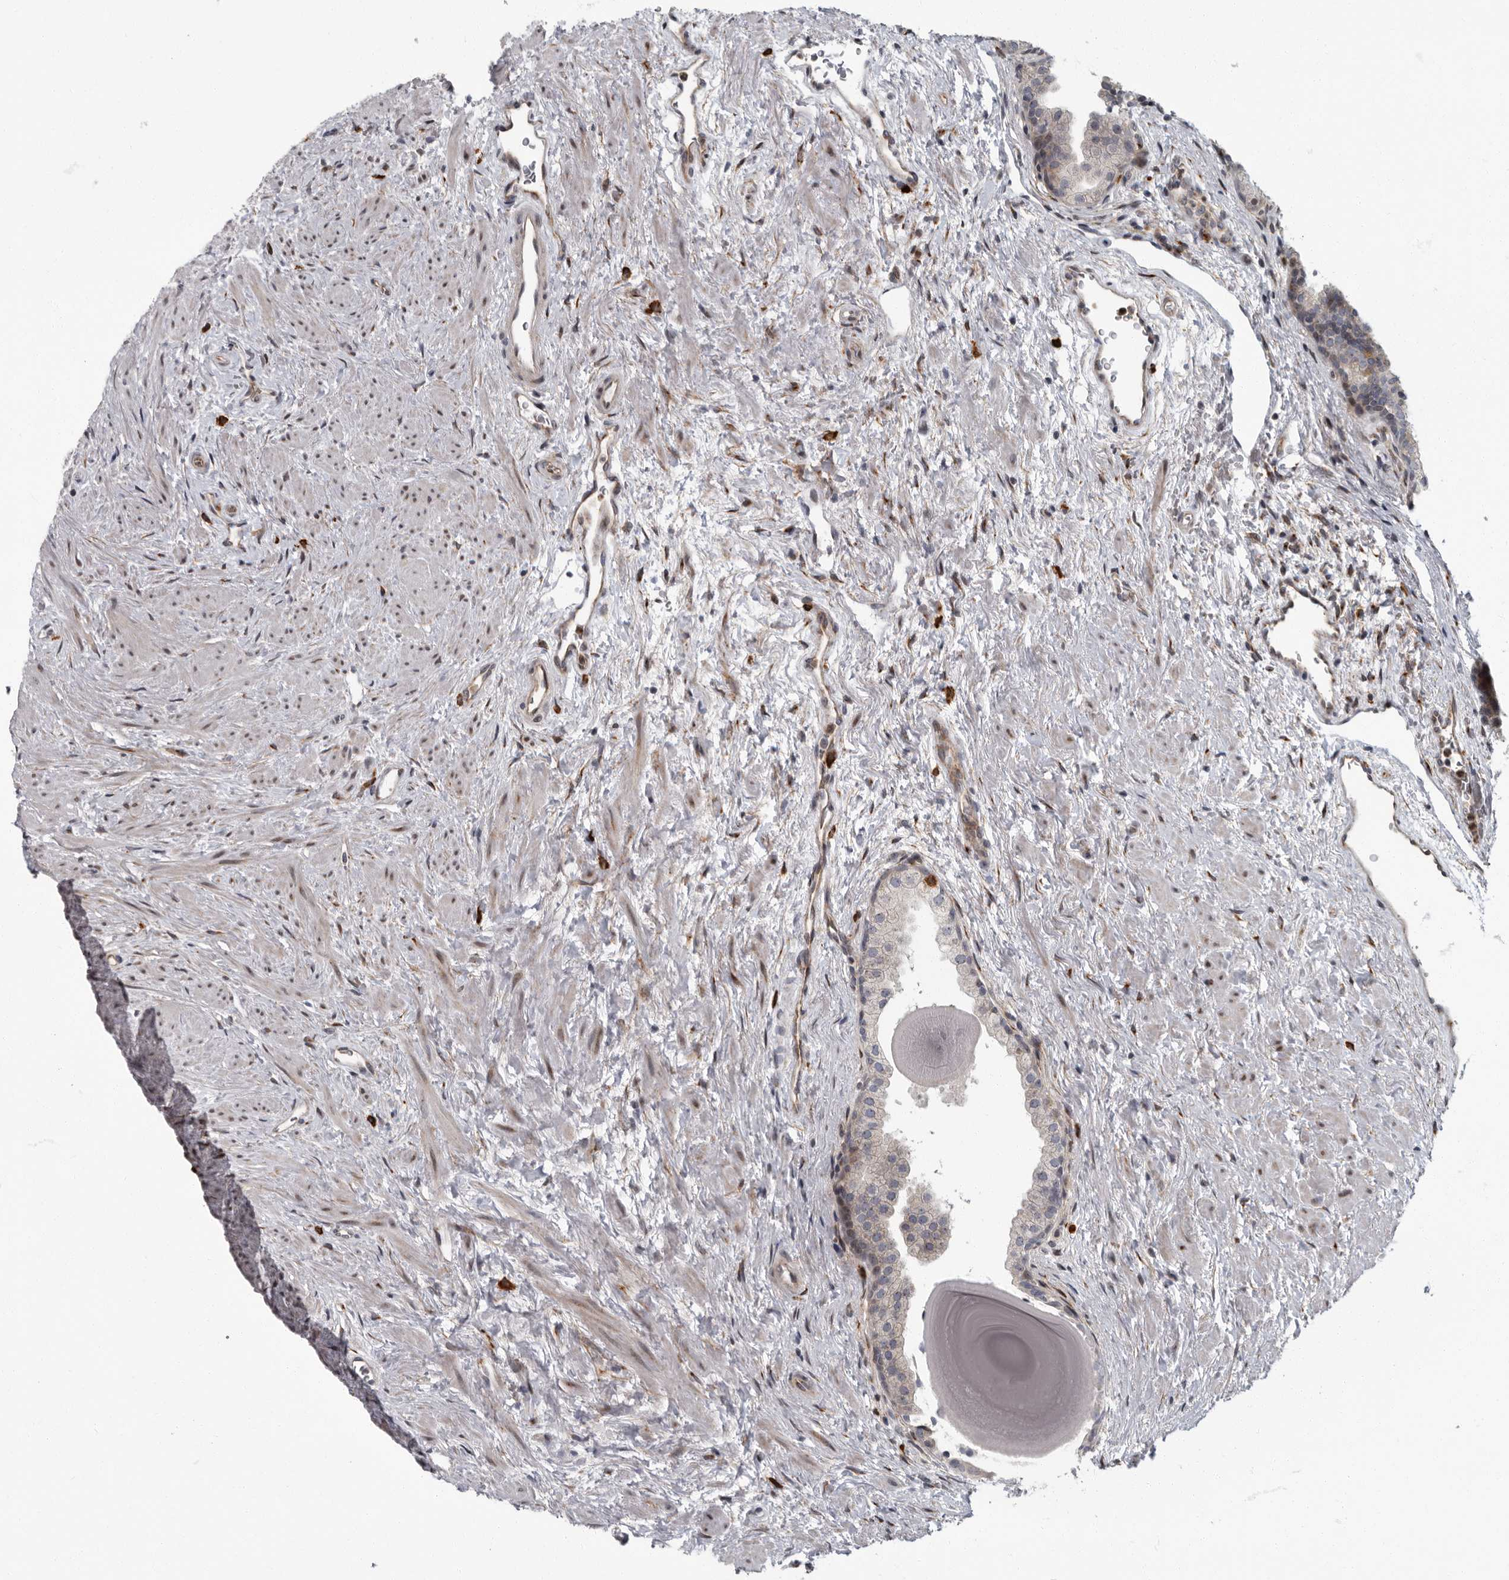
{"staining": {"intensity": "negative", "quantity": "none", "location": "none"}, "tissue": "prostate", "cell_type": "Glandular cells", "image_type": "normal", "snomed": [{"axis": "morphology", "description": "Normal tissue, NOS"}, {"axis": "topography", "description": "Prostate"}], "caption": "There is no significant positivity in glandular cells of prostate. Brightfield microscopy of immunohistochemistry stained with DAB (3,3'-diaminobenzidine) (brown) and hematoxylin (blue), captured at high magnification.", "gene": "PDCD11", "patient": {"sex": "male", "age": 48}}